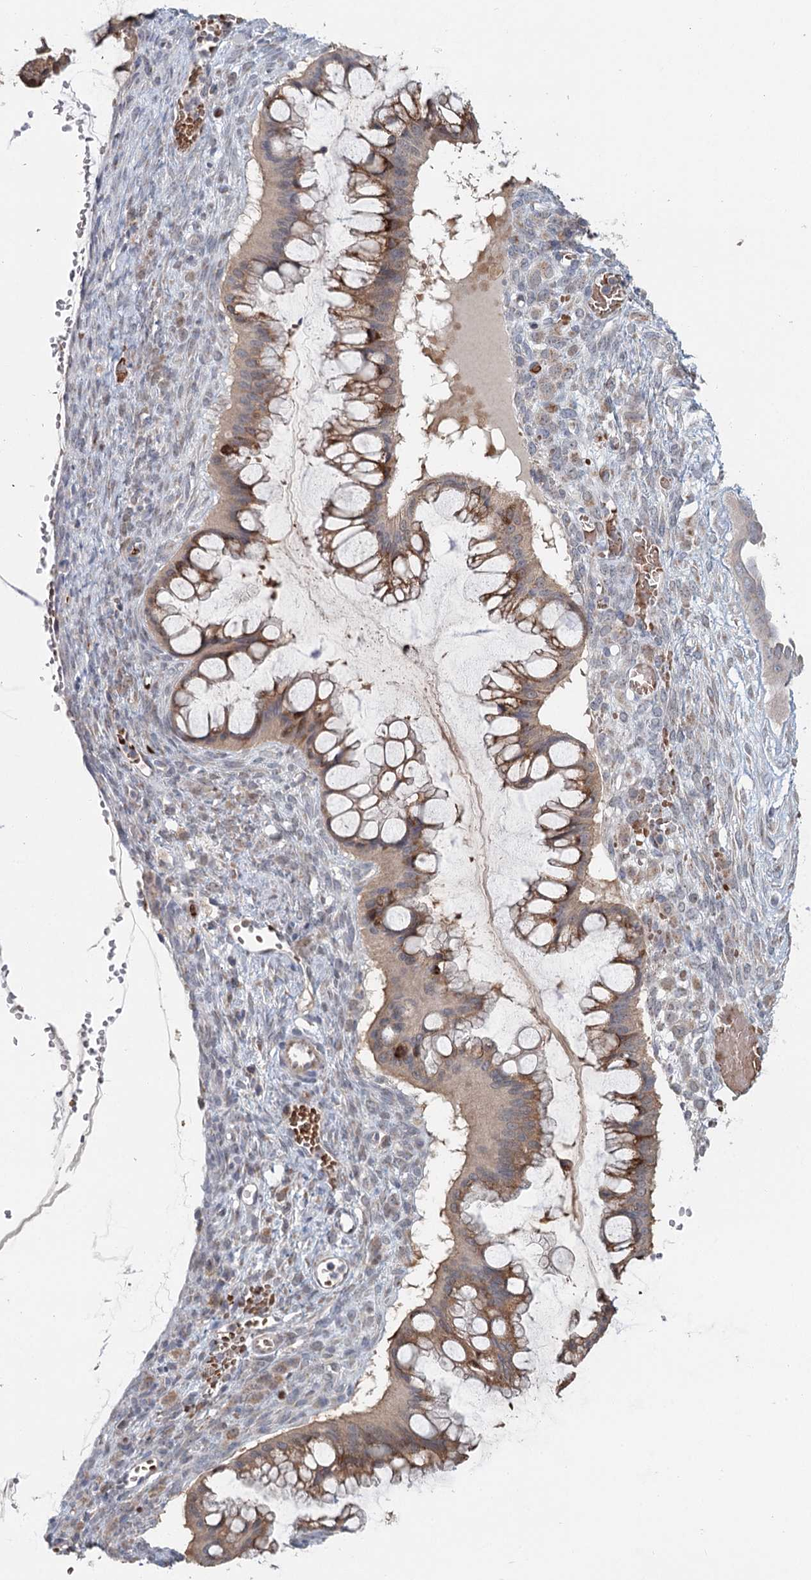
{"staining": {"intensity": "moderate", "quantity": ">75%", "location": "cytoplasmic/membranous"}, "tissue": "ovarian cancer", "cell_type": "Tumor cells", "image_type": "cancer", "snomed": [{"axis": "morphology", "description": "Cystadenocarcinoma, mucinous, NOS"}, {"axis": "topography", "description": "Ovary"}], "caption": "The photomicrograph displays staining of ovarian cancer, revealing moderate cytoplasmic/membranous protein staining (brown color) within tumor cells.", "gene": "ADK", "patient": {"sex": "female", "age": 73}}